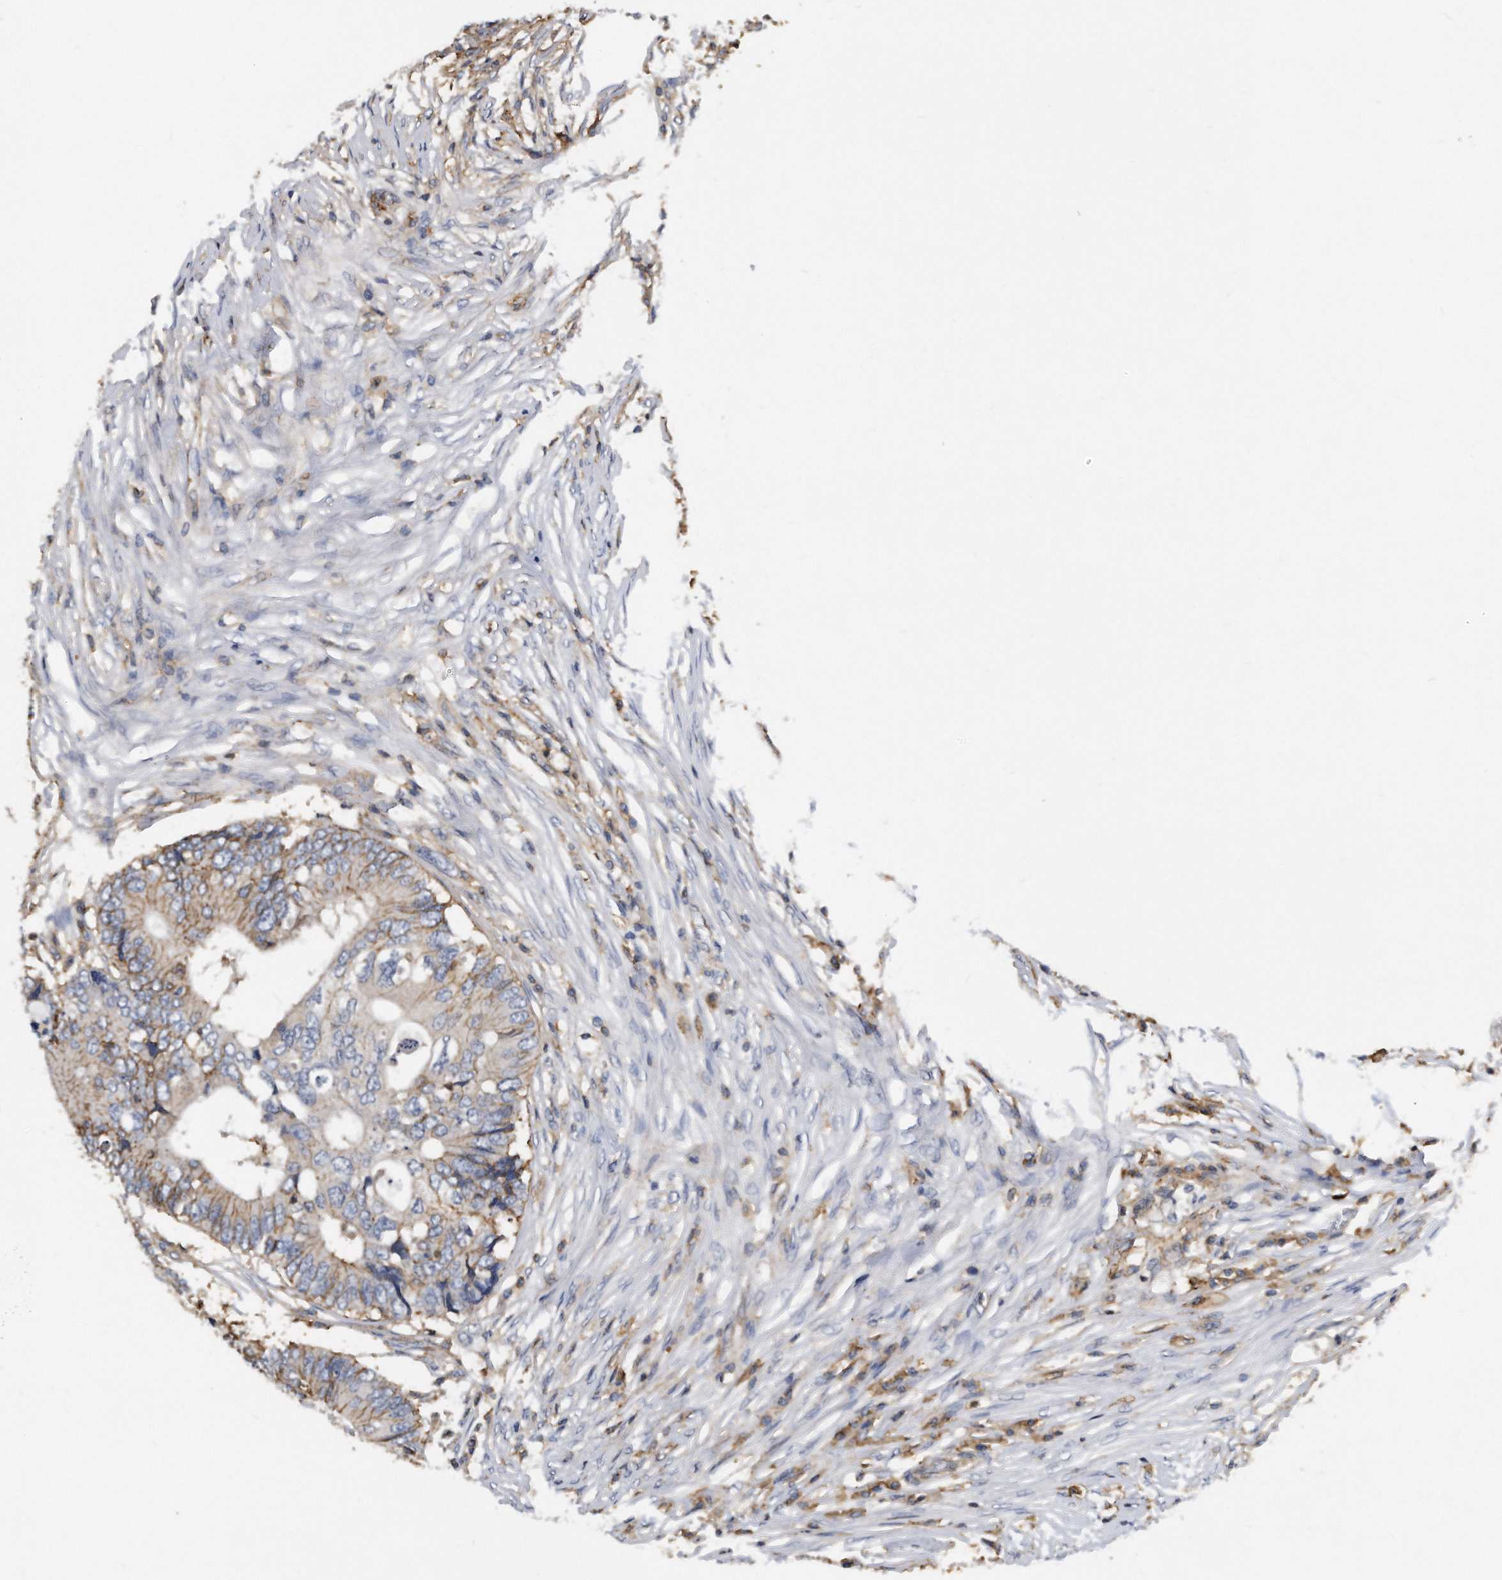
{"staining": {"intensity": "weak", "quantity": "<25%", "location": "cytoplasmic/membranous"}, "tissue": "colorectal cancer", "cell_type": "Tumor cells", "image_type": "cancer", "snomed": [{"axis": "morphology", "description": "Adenocarcinoma, NOS"}, {"axis": "topography", "description": "Colon"}], "caption": "An image of human colorectal cancer is negative for staining in tumor cells.", "gene": "ATG5", "patient": {"sex": "male", "age": 71}}